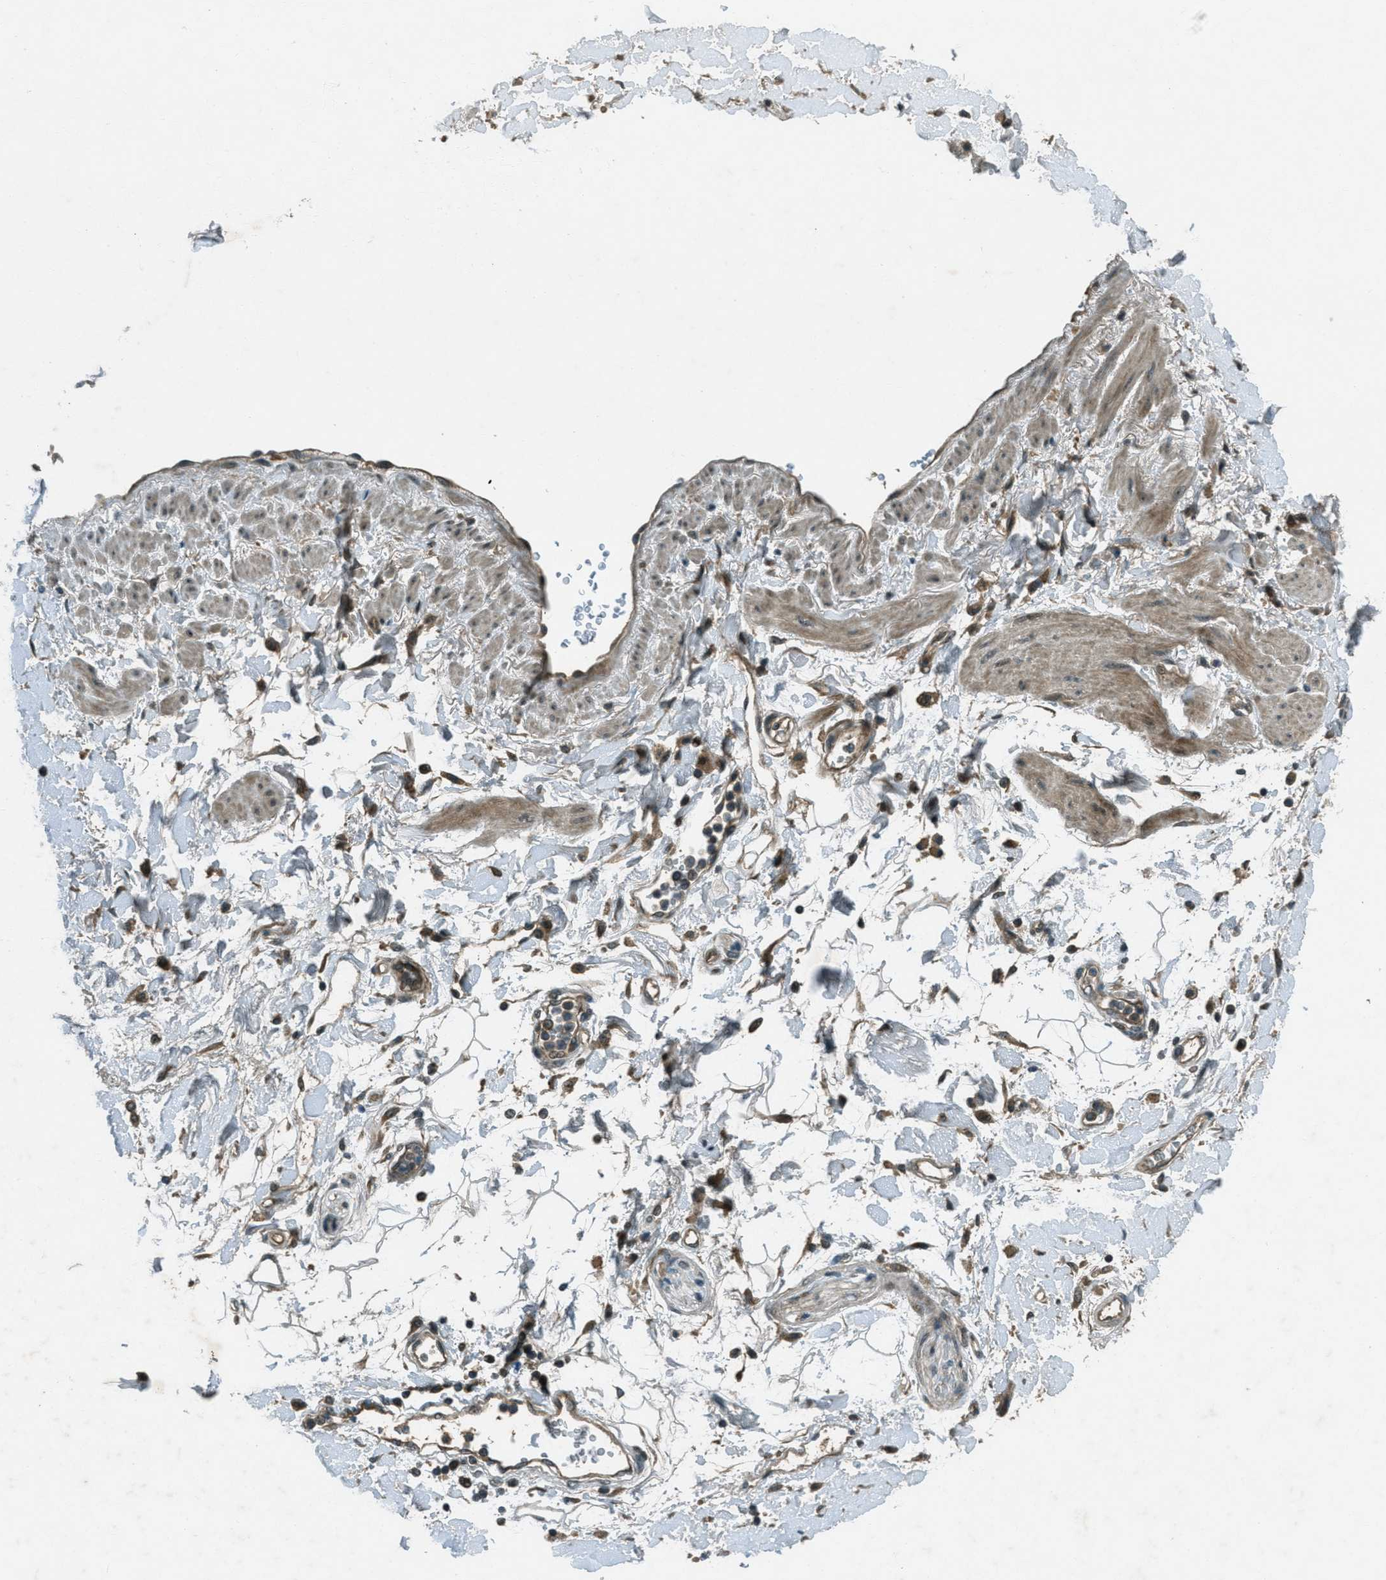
{"staining": {"intensity": "weak", "quantity": "<25%", "location": "cytoplasmic/membranous"}, "tissue": "adipose tissue", "cell_type": "Adipocytes", "image_type": "normal", "snomed": [{"axis": "morphology", "description": "Normal tissue, NOS"}, {"axis": "morphology", "description": "Adenocarcinoma, NOS"}, {"axis": "topography", "description": "Duodenum"}, {"axis": "topography", "description": "Peripheral nerve tissue"}], "caption": "This is a photomicrograph of IHC staining of benign adipose tissue, which shows no positivity in adipocytes. Nuclei are stained in blue.", "gene": "STK11", "patient": {"sex": "female", "age": 60}}